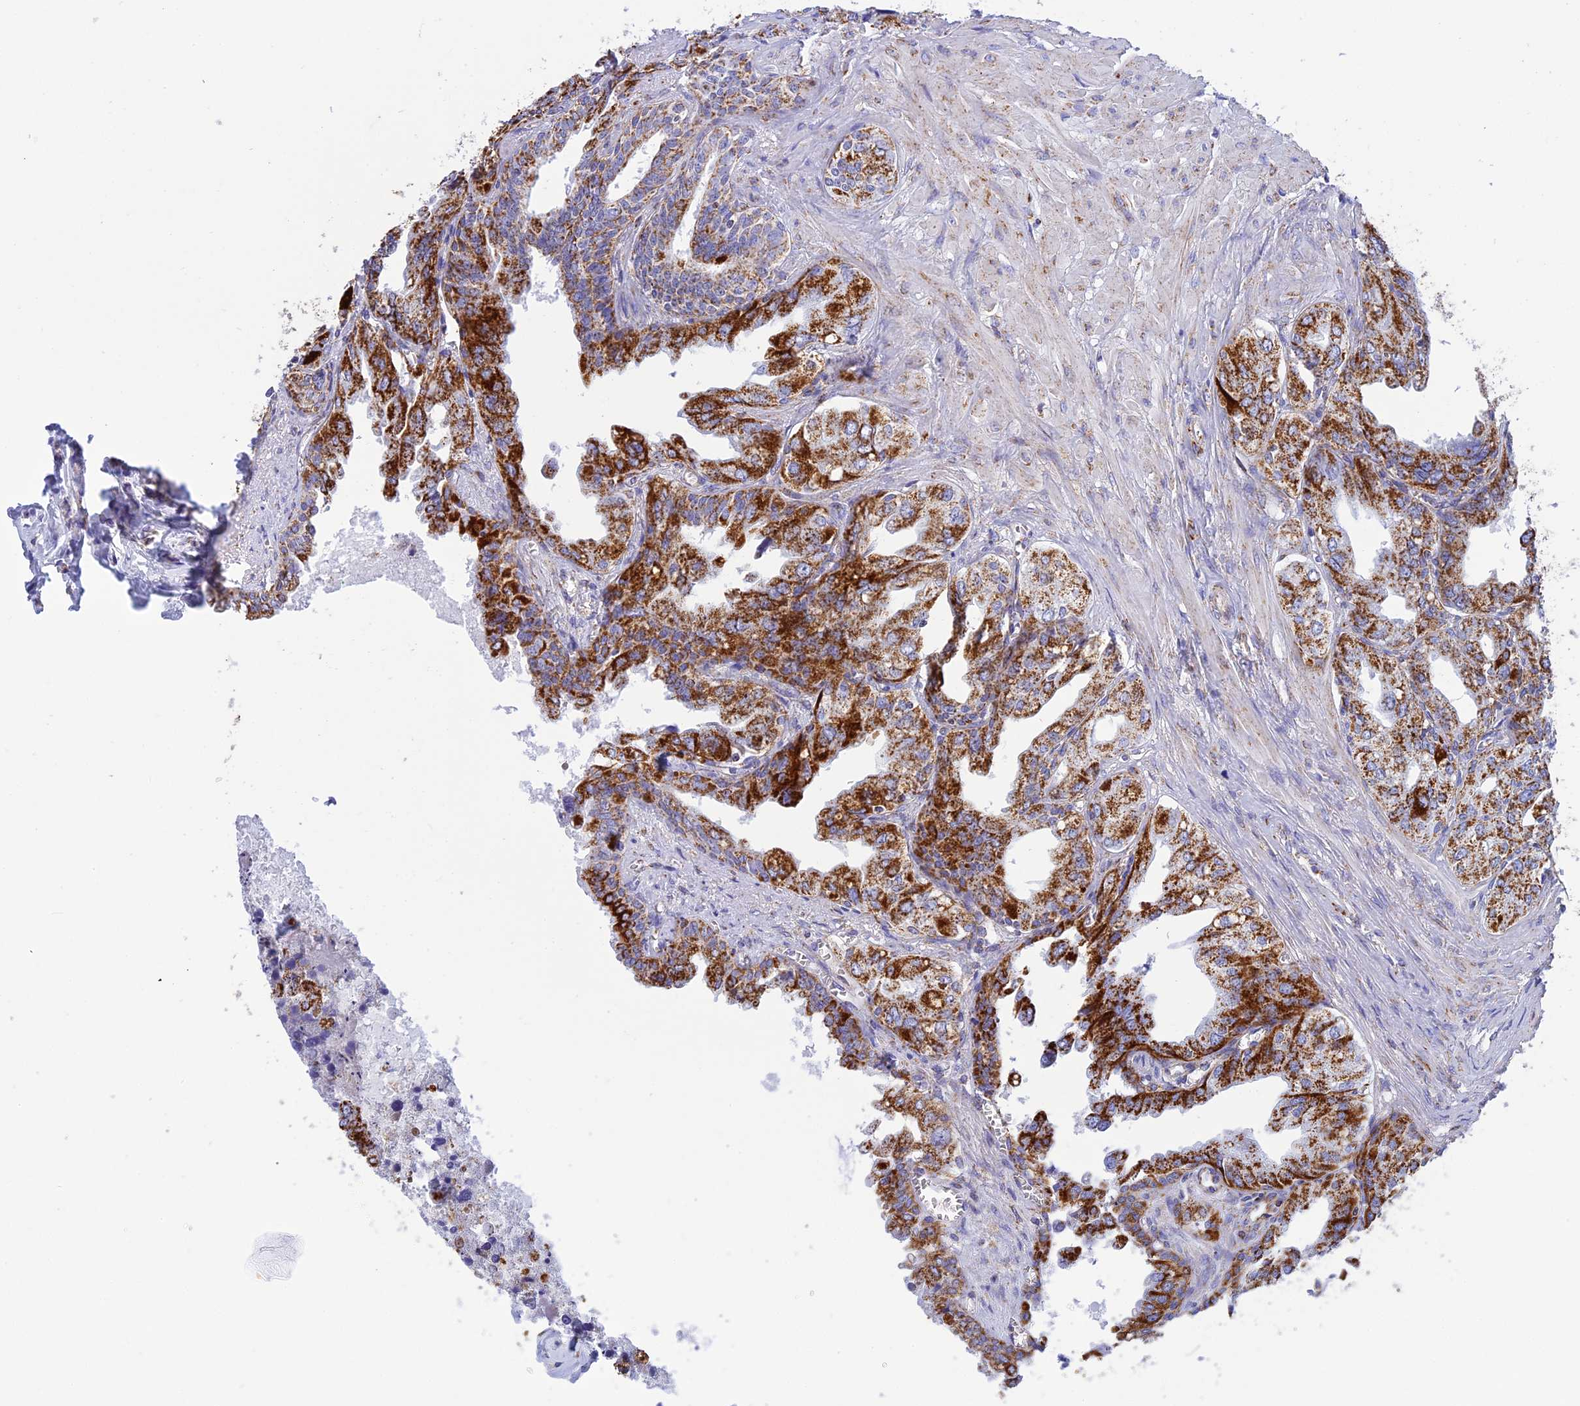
{"staining": {"intensity": "strong", "quantity": ">75%", "location": "cytoplasmic/membranous"}, "tissue": "seminal vesicle", "cell_type": "Glandular cells", "image_type": "normal", "snomed": [{"axis": "morphology", "description": "Normal tissue, NOS"}, {"axis": "topography", "description": "Seminal veicle"}], "caption": "Seminal vesicle stained with DAB (3,3'-diaminobenzidine) immunohistochemistry shows high levels of strong cytoplasmic/membranous staining in about >75% of glandular cells. Using DAB (3,3'-diaminobenzidine) (brown) and hematoxylin (blue) stains, captured at high magnification using brightfield microscopy.", "gene": "KCNG1", "patient": {"sex": "male", "age": 67}}